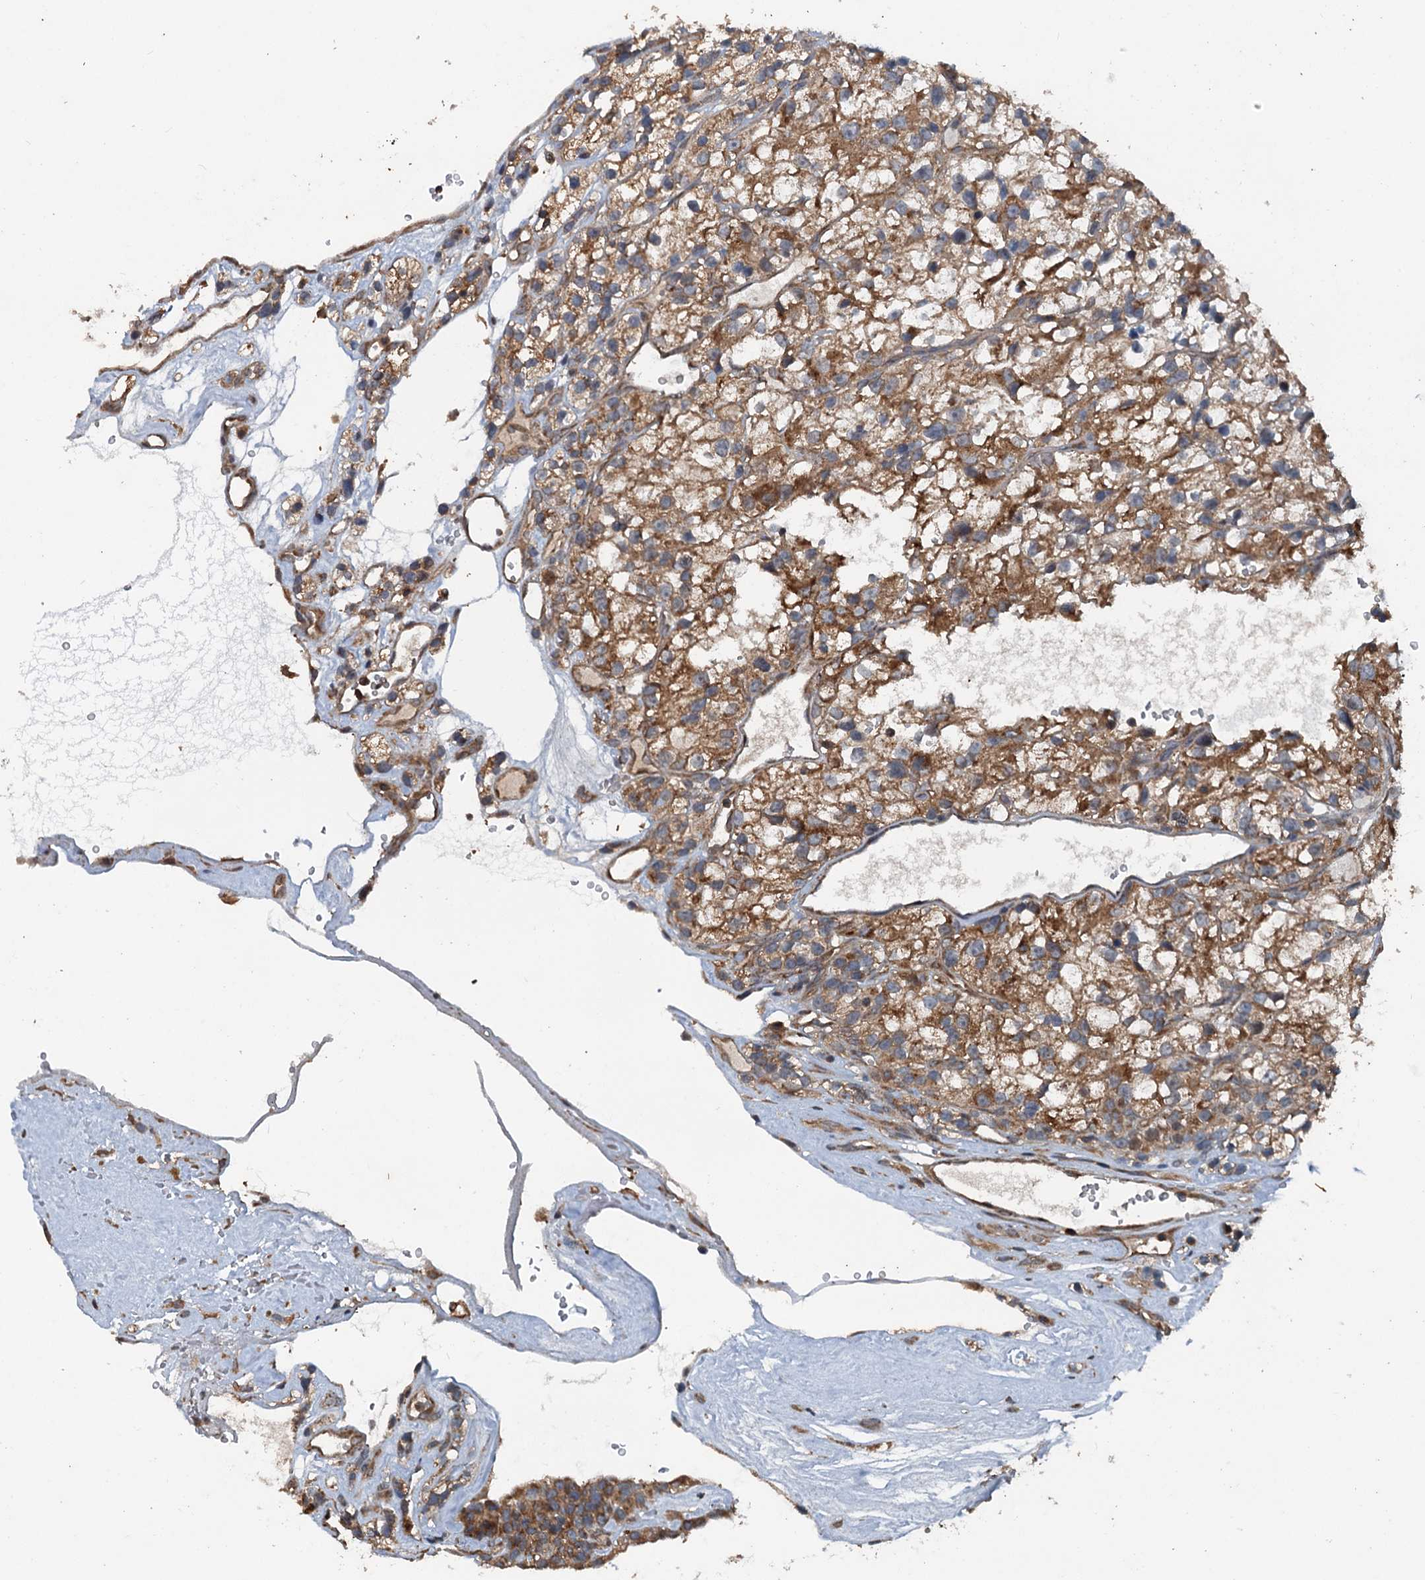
{"staining": {"intensity": "moderate", "quantity": ">75%", "location": "cytoplasmic/membranous"}, "tissue": "renal cancer", "cell_type": "Tumor cells", "image_type": "cancer", "snomed": [{"axis": "morphology", "description": "Adenocarcinoma, NOS"}, {"axis": "topography", "description": "Kidney"}], "caption": "Protein staining of renal cancer tissue demonstrates moderate cytoplasmic/membranous staining in about >75% of tumor cells.", "gene": "TEDC1", "patient": {"sex": "female", "age": 57}}